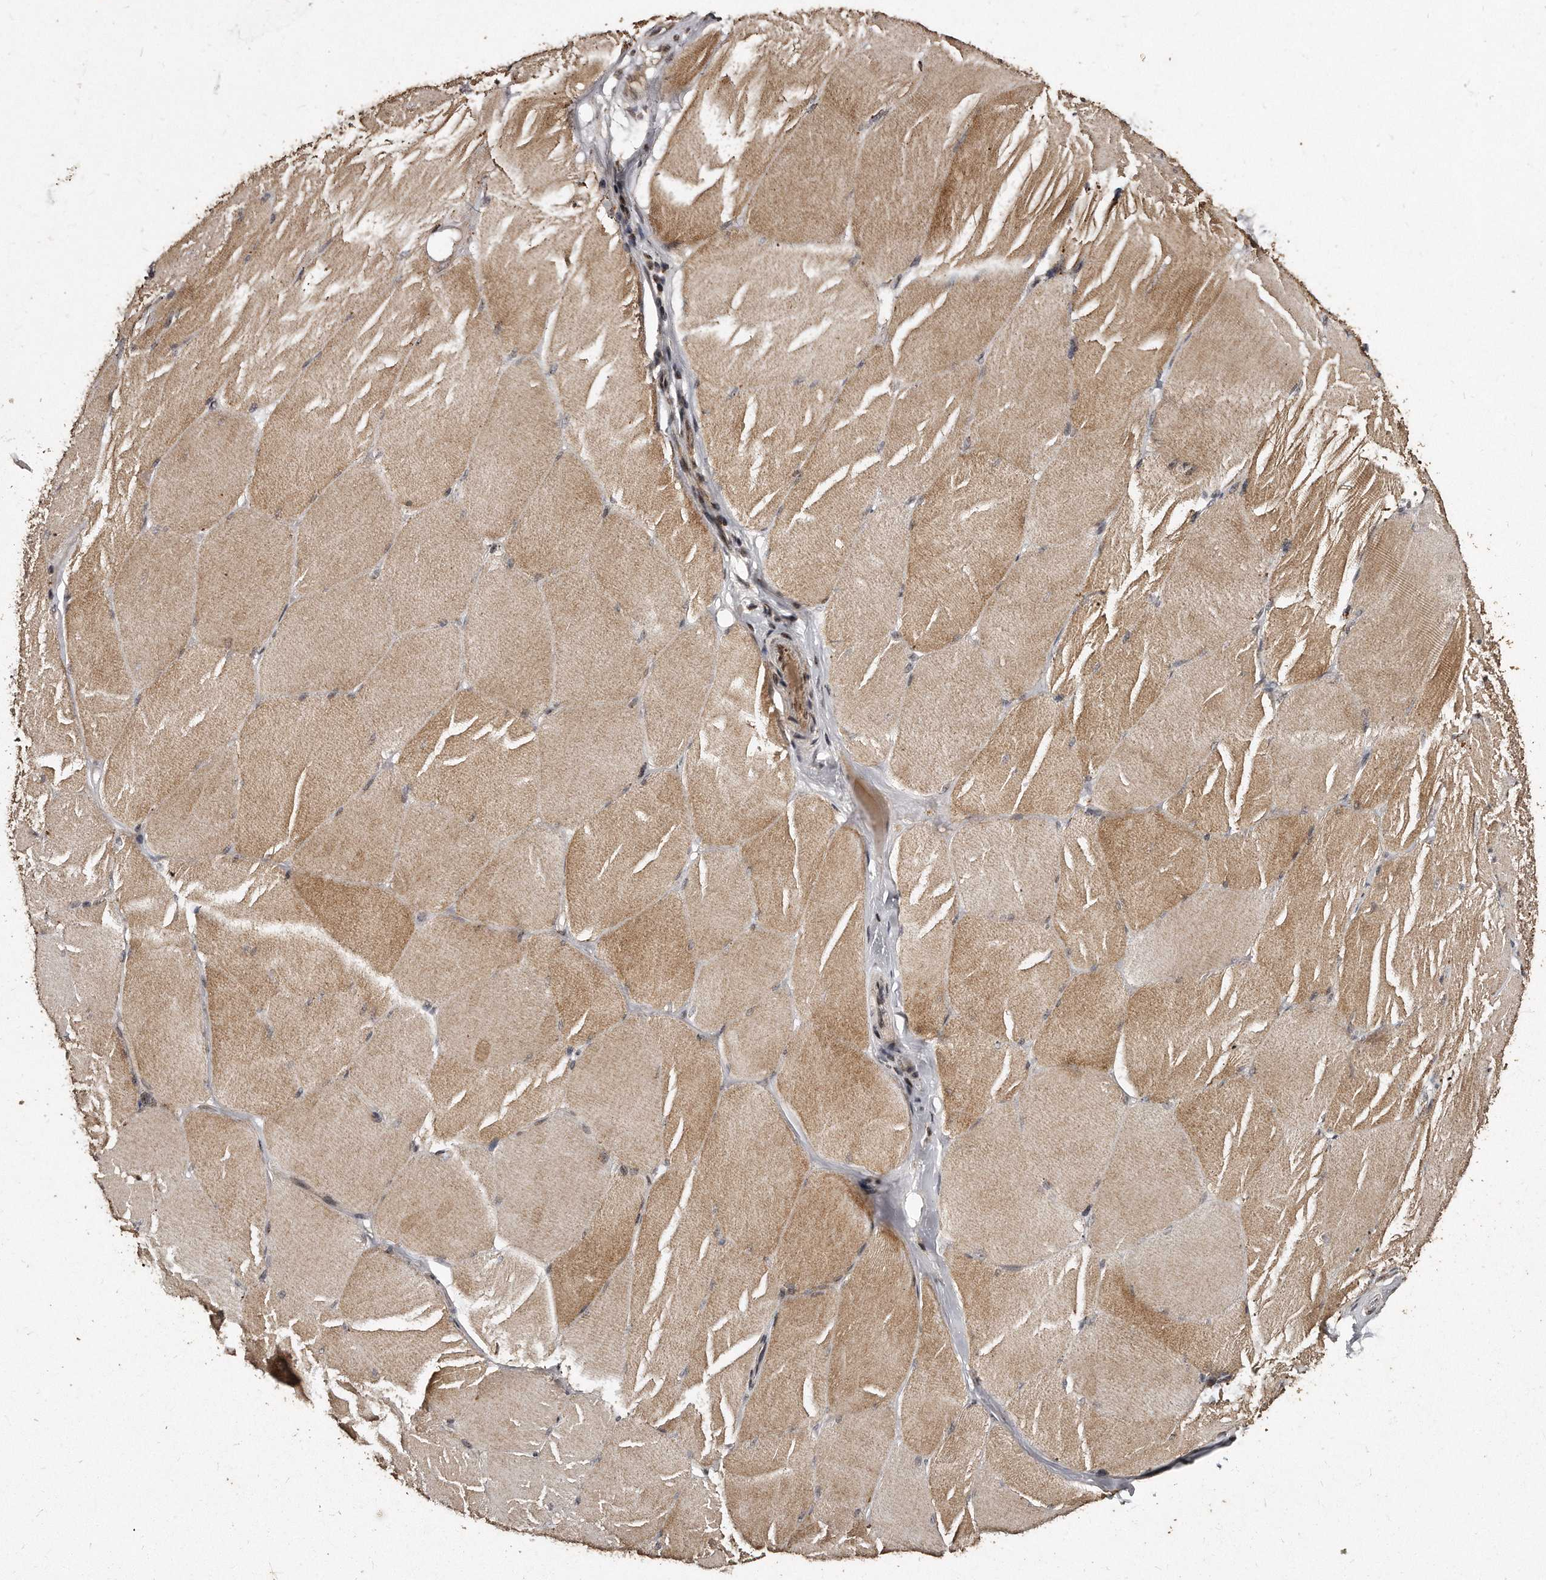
{"staining": {"intensity": "moderate", "quantity": ">75%", "location": "cytoplasmic/membranous"}, "tissue": "skeletal muscle", "cell_type": "Myocytes", "image_type": "normal", "snomed": [{"axis": "morphology", "description": "Normal tissue, NOS"}, {"axis": "topography", "description": "Skin"}, {"axis": "topography", "description": "Skeletal muscle"}], "caption": "This is an image of immunohistochemistry staining of unremarkable skeletal muscle, which shows moderate positivity in the cytoplasmic/membranous of myocytes.", "gene": "TSHR", "patient": {"sex": "male", "age": 83}}